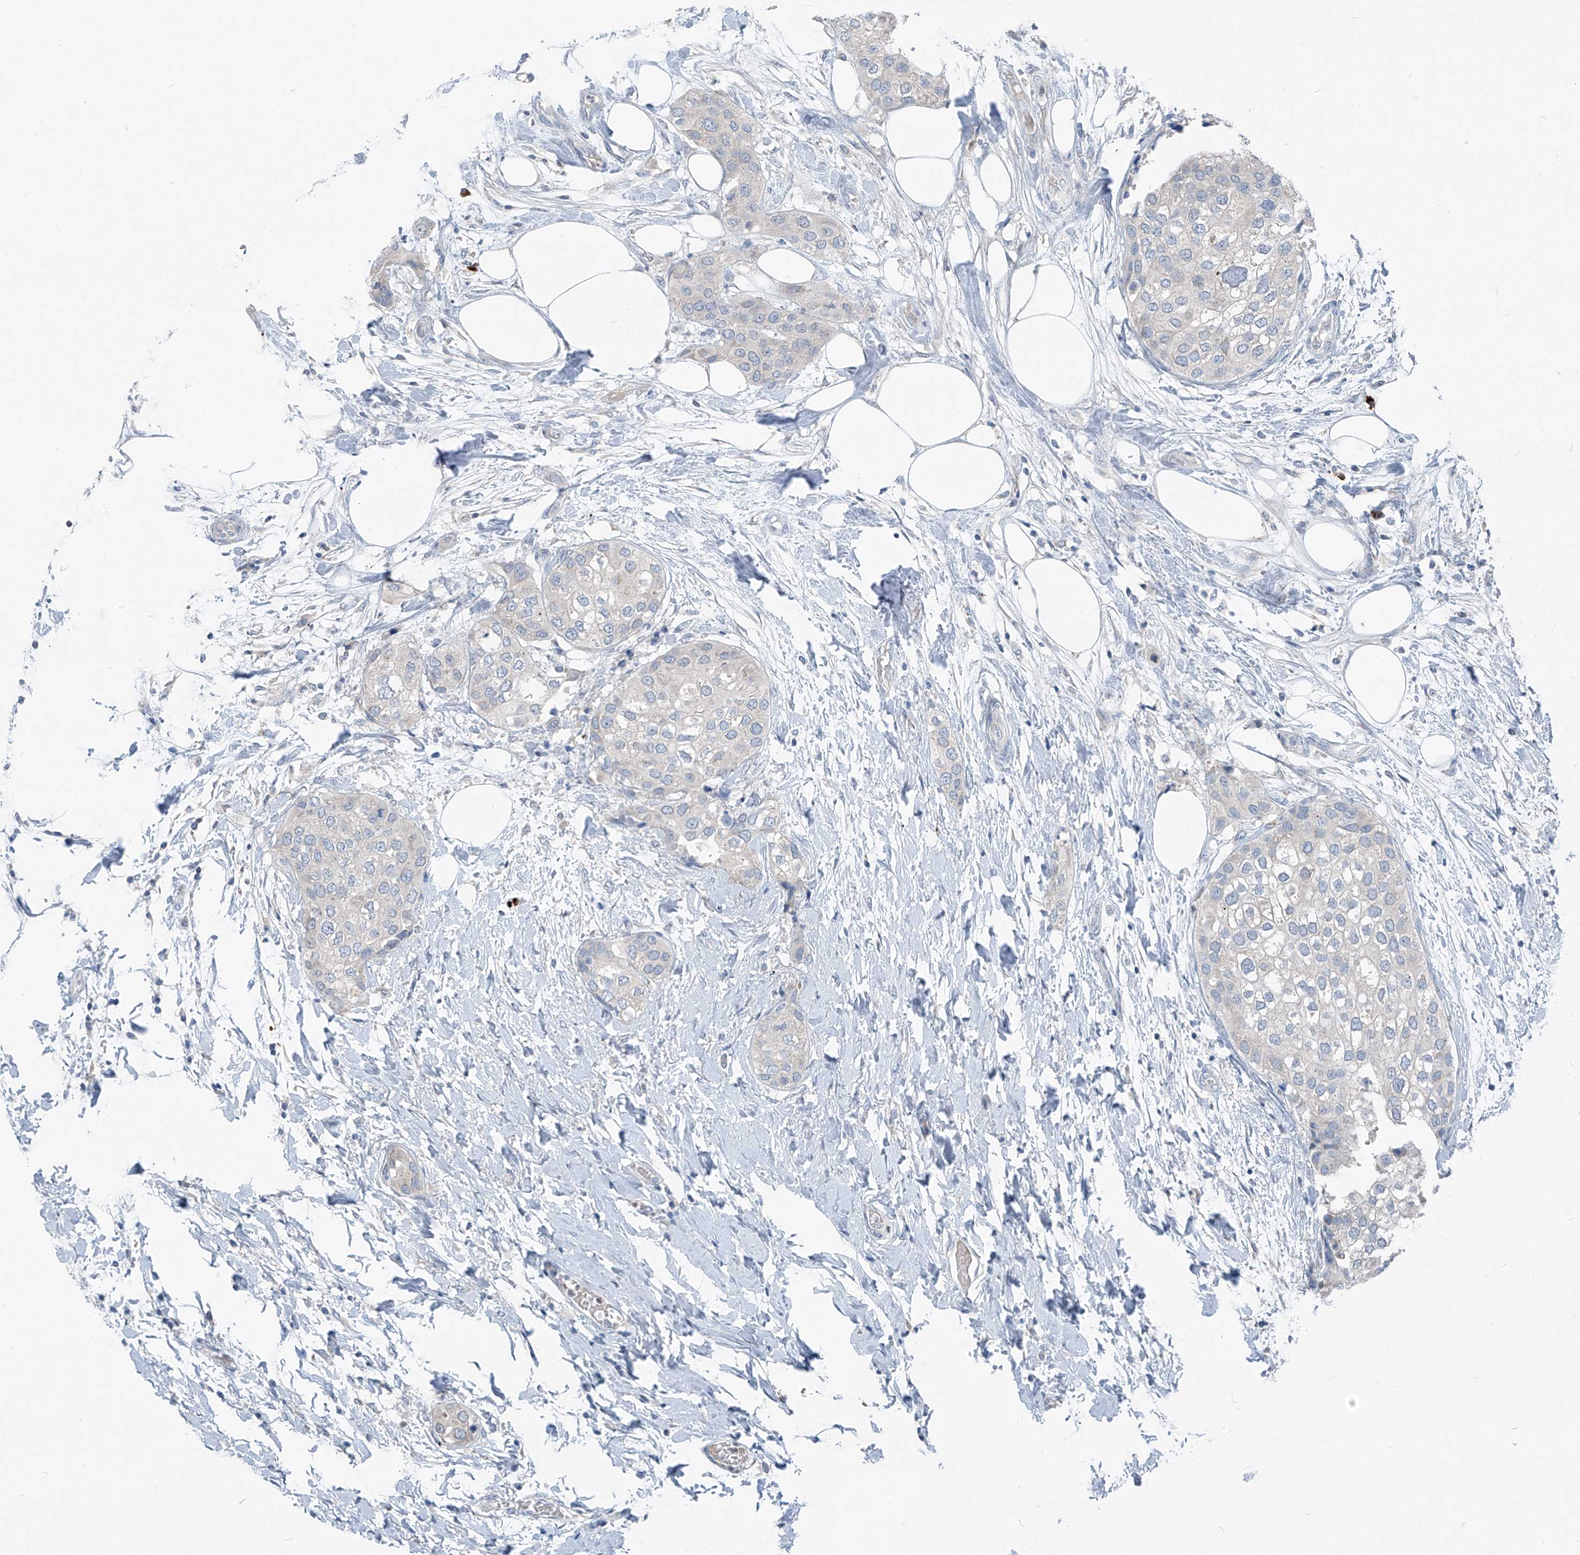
{"staining": {"intensity": "negative", "quantity": "none", "location": "none"}, "tissue": "urothelial cancer", "cell_type": "Tumor cells", "image_type": "cancer", "snomed": [{"axis": "morphology", "description": "Urothelial carcinoma, High grade"}, {"axis": "topography", "description": "Urinary bladder"}], "caption": "This is a histopathology image of immunohistochemistry staining of high-grade urothelial carcinoma, which shows no expression in tumor cells. (DAB immunohistochemistry visualized using brightfield microscopy, high magnification).", "gene": "CHMP2B", "patient": {"sex": "male", "age": 64}}